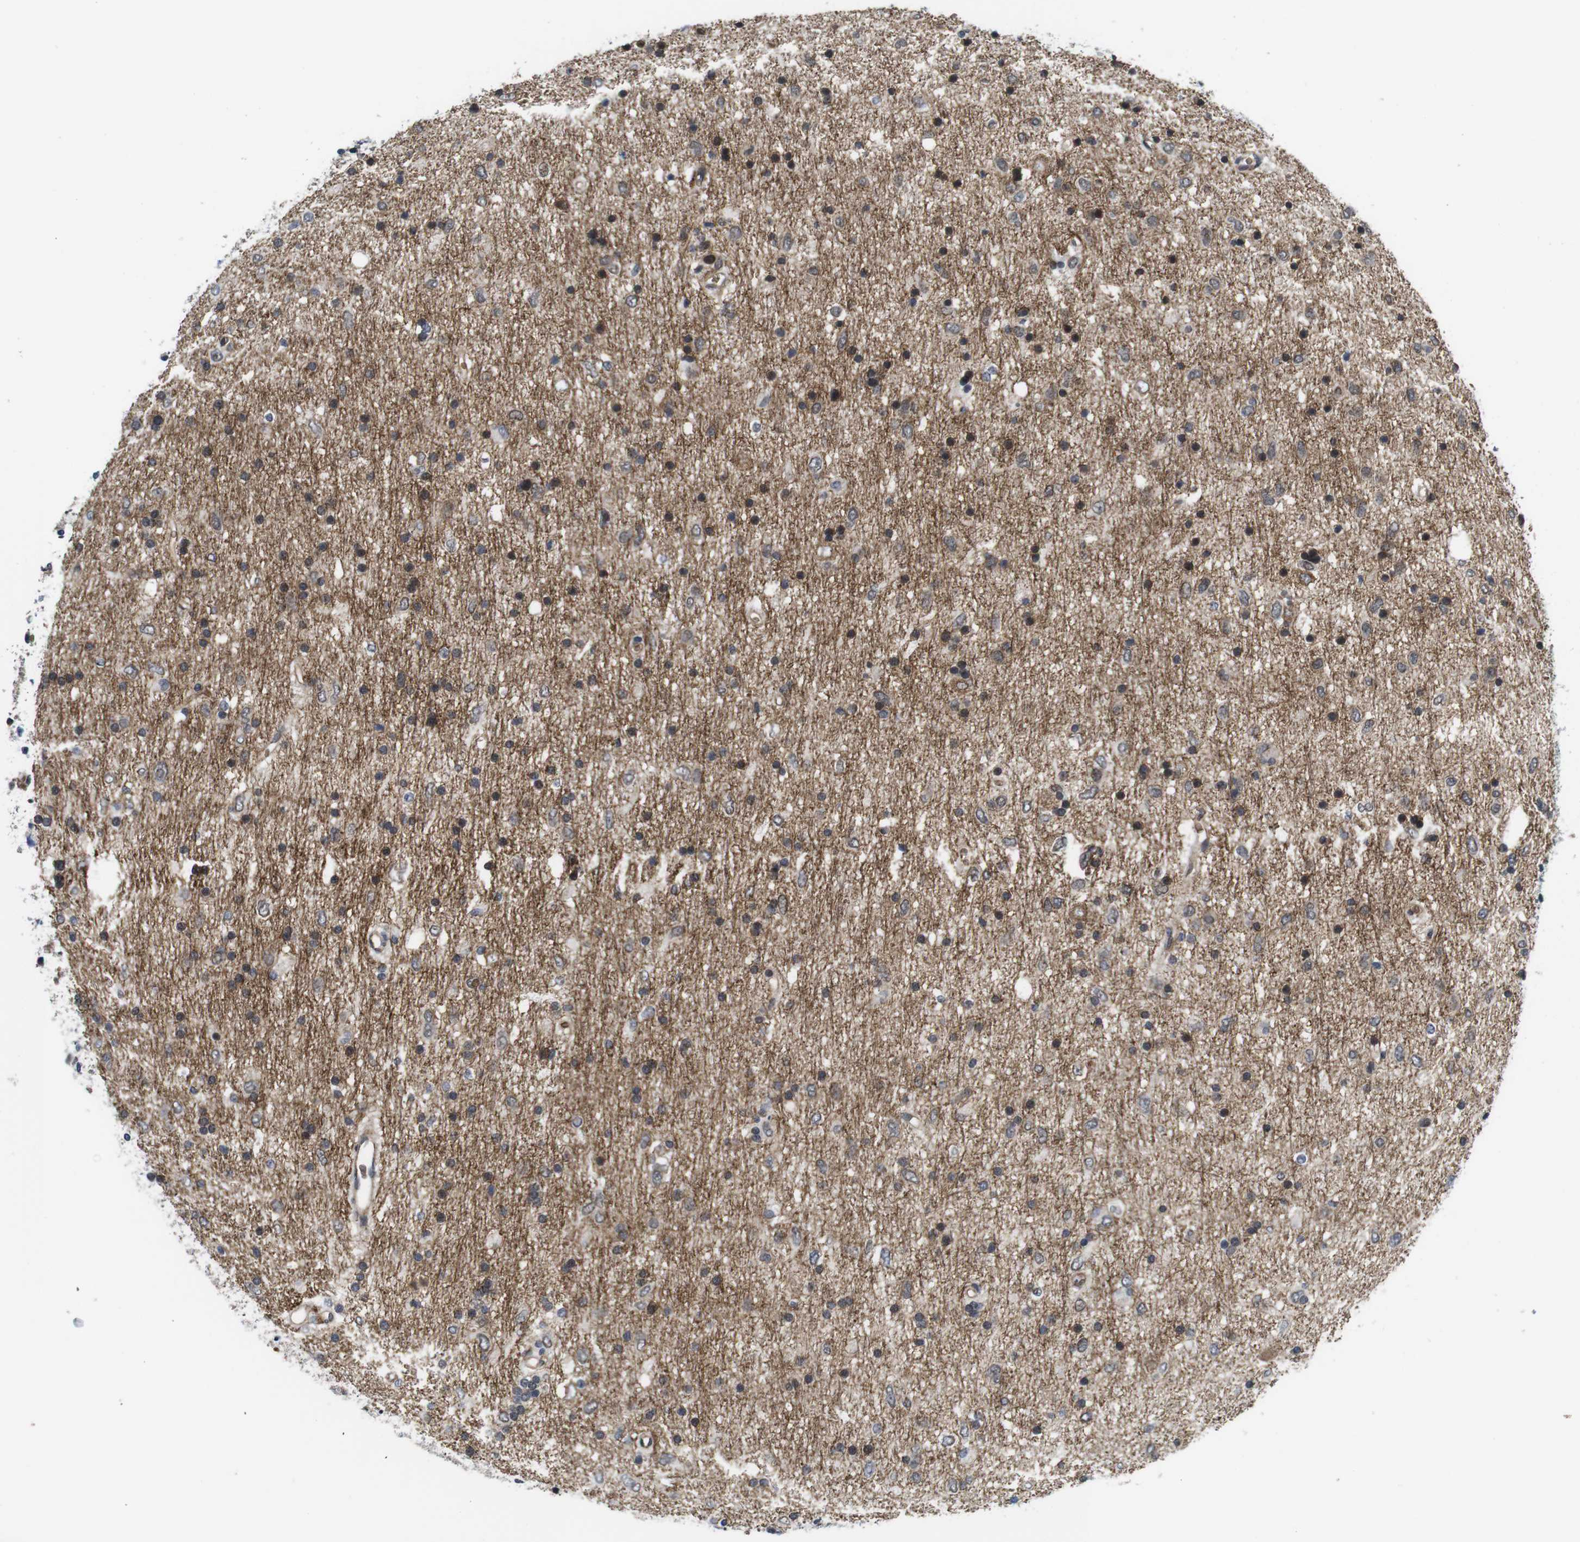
{"staining": {"intensity": "moderate", "quantity": "25%-75%", "location": "cytoplasmic/membranous"}, "tissue": "glioma", "cell_type": "Tumor cells", "image_type": "cancer", "snomed": [{"axis": "morphology", "description": "Glioma, malignant, Low grade"}, {"axis": "topography", "description": "Brain"}], "caption": "Glioma stained with DAB (3,3'-diaminobenzidine) immunohistochemistry (IHC) reveals medium levels of moderate cytoplasmic/membranous expression in about 25%-75% of tumor cells. Nuclei are stained in blue.", "gene": "SOCS3", "patient": {"sex": "male", "age": 77}}